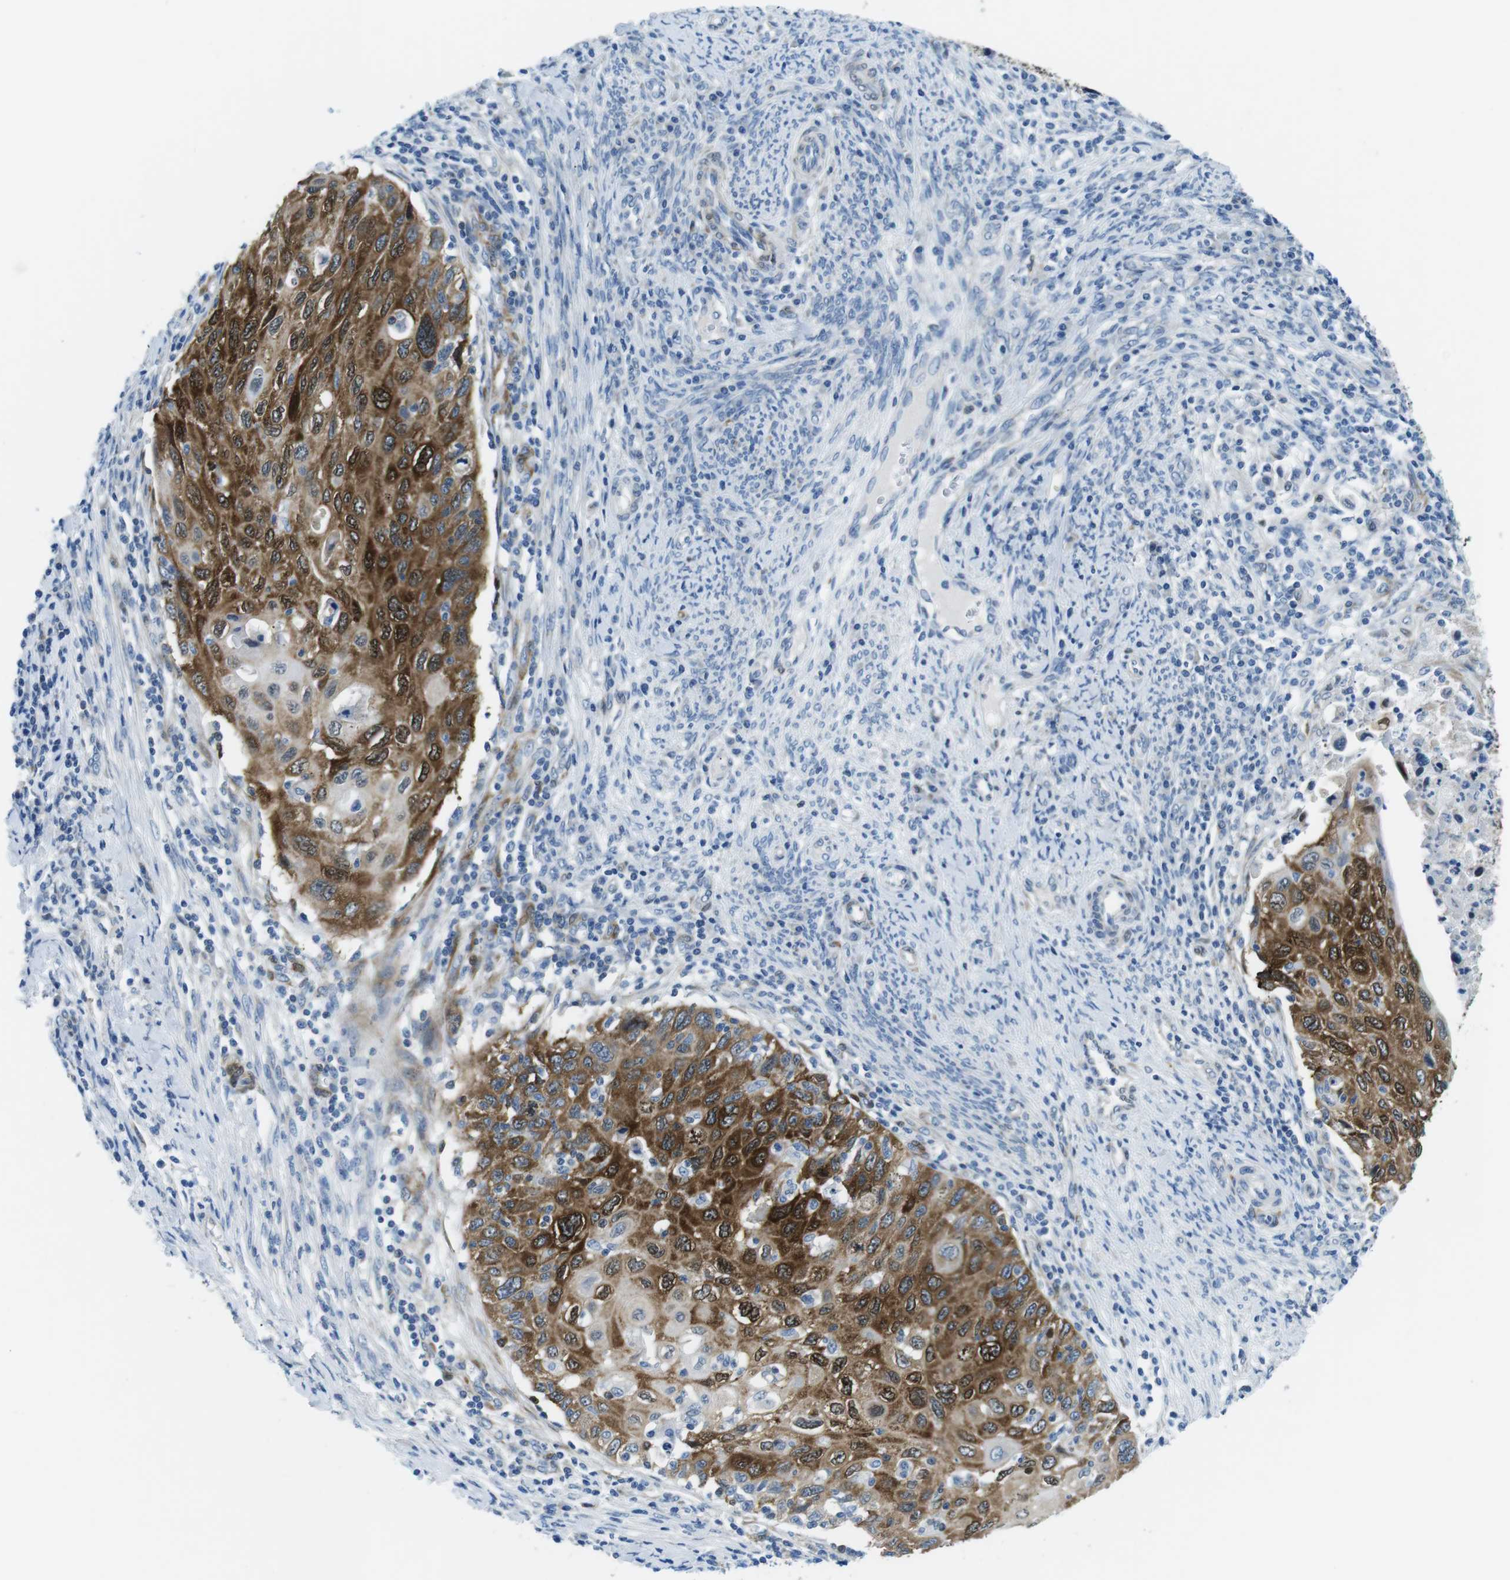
{"staining": {"intensity": "strong", "quantity": ">75%", "location": "cytoplasmic/membranous,nuclear"}, "tissue": "cervical cancer", "cell_type": "Tumor cells", "image_type": "cancer", "snomed": [{"axis": "morphology", "description": "Squamous cell carcinoma, NOS"}, {"axis": "topography", "description": "Cervix"}], "caption": "This photomicrograph exhibits IHC staining of squamous cell carcinoma (cervical), with high strong cytoplasmic/membranous and nuclear positivity in about >75% of tumor cells.", "gene": "PHLDA1", "patient": {"sex": "female", "age": 70}}